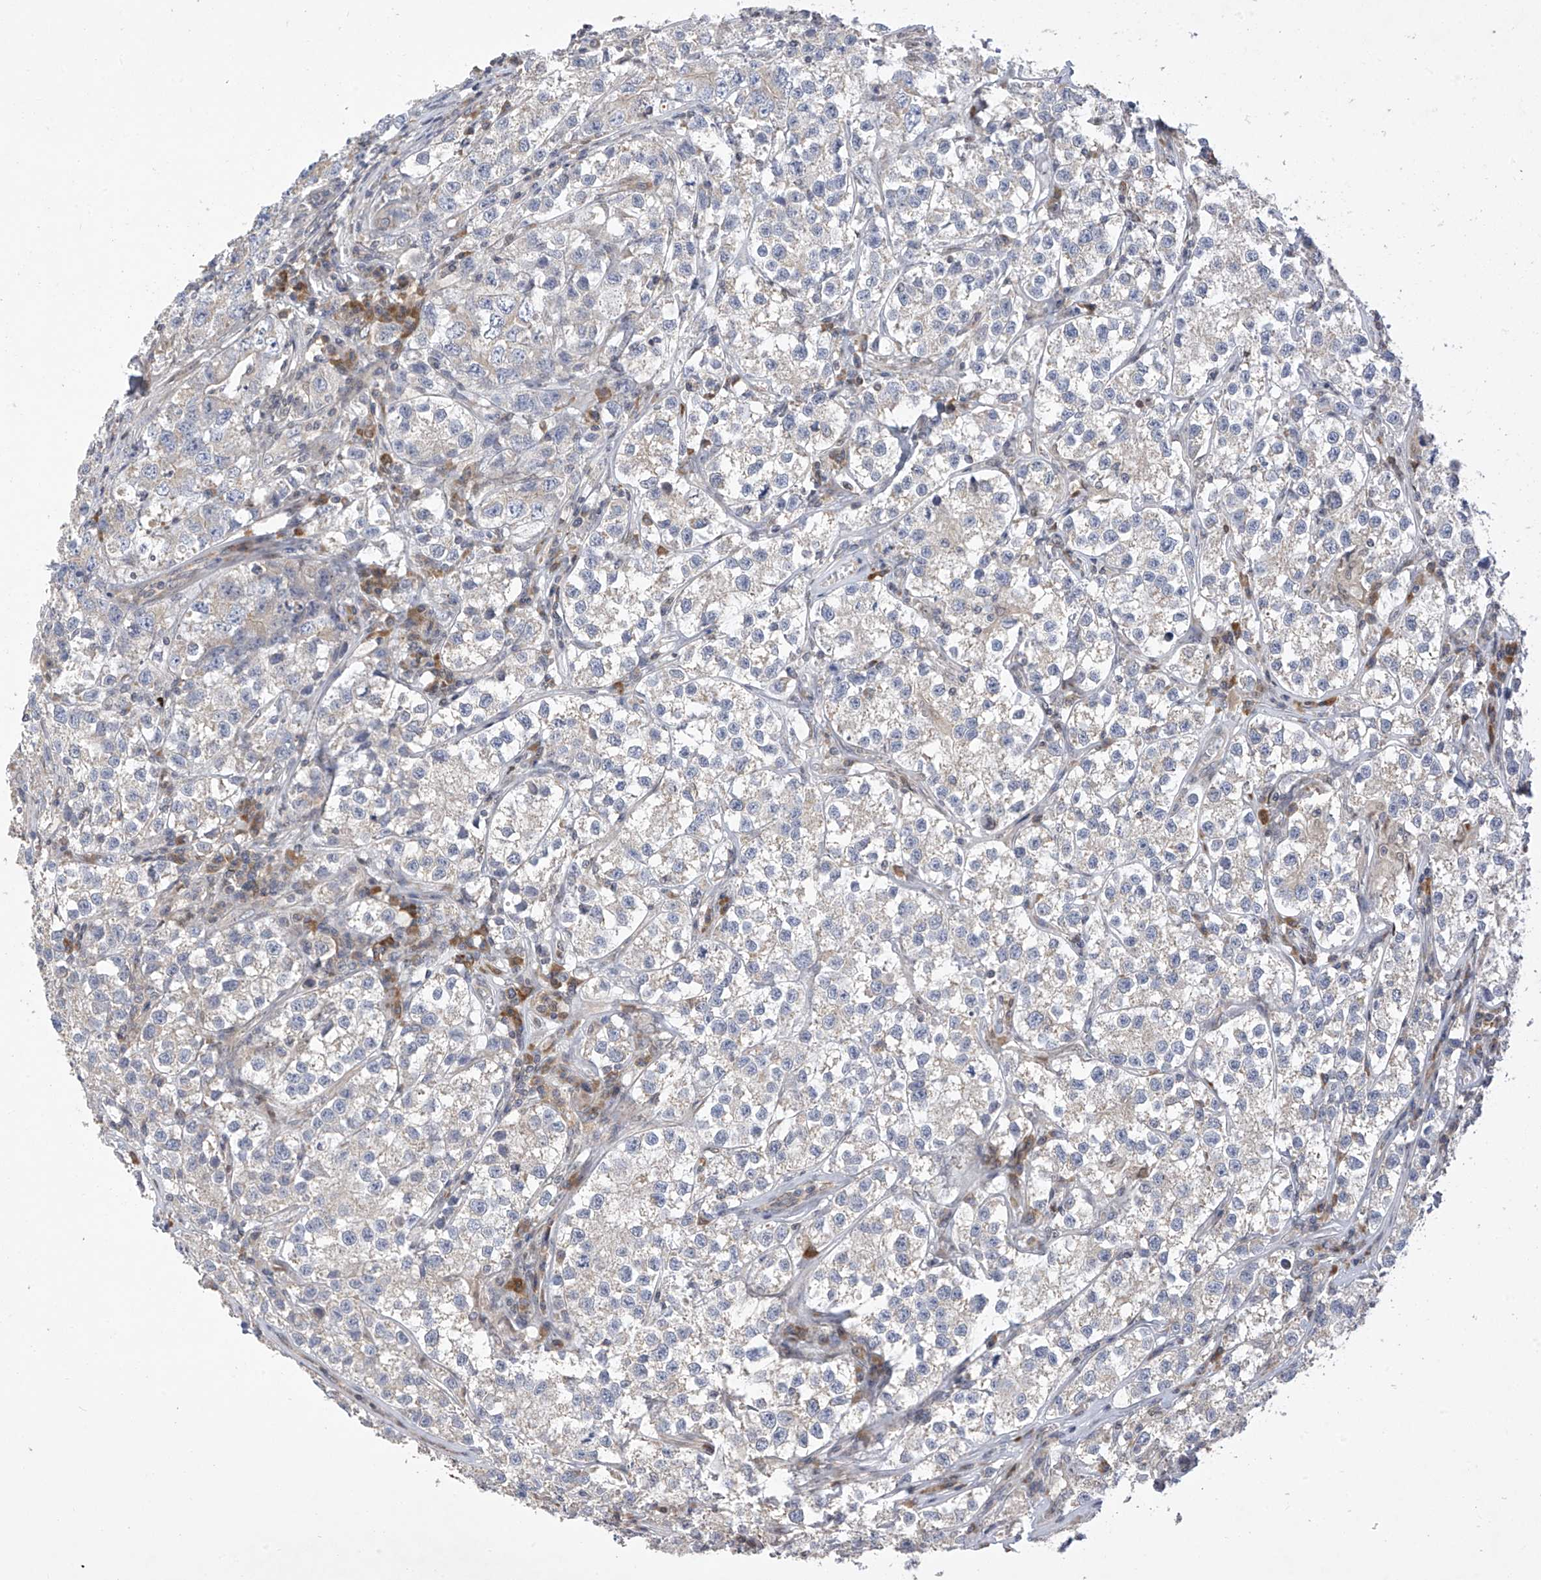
{"staining": {"intensity": "negative", "quantity": "none", "location": "none"}, "tissue": "testis cancer", "cell_type": "Tumor cells", "image_type": "cancer", "snomed": [{"axis": "morphology", "description": "Seminoma, NOS"}, {"axis": "morphology", "description": "Carcinoma, Embryonal, NOS"}, {"axis": "topography", "description": "Testis"}], "caption": "Seminoma (testis) was stained to show a protein in brown. There is no significant expression in tumor cells.", "gene": "SLCO4A1", "patient": {"sex": "male", "age": 43}}